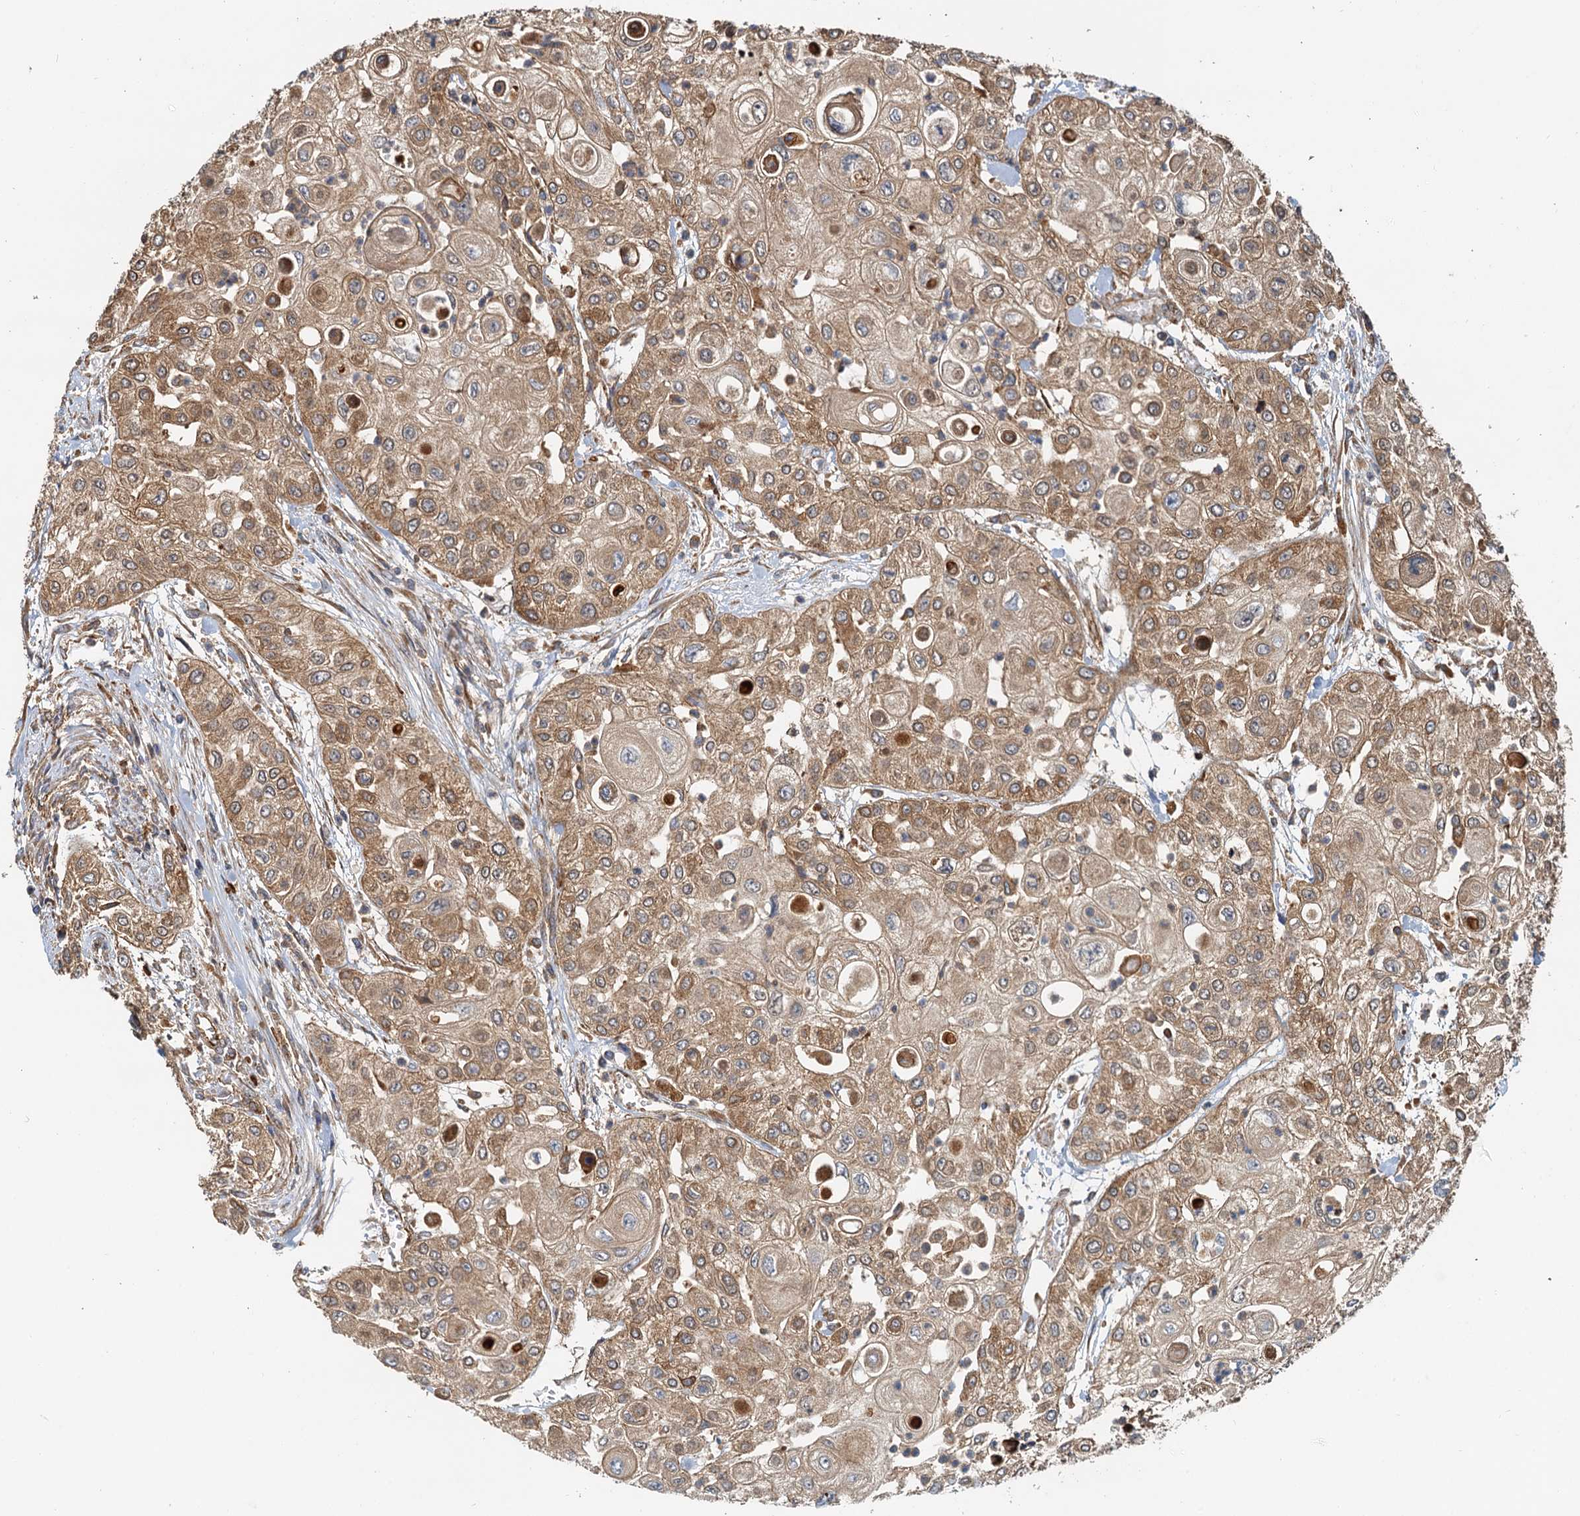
{"staining": {"intensity": "moderate", "quantity": ">75%", "location": "cytoplasmic/membranous"}, "tissue": "urothelial cancer", "cell_type": "Tumor cells", "image_type": "cancer", "snomed": [{"axis": "morphology", "description": "Urothelial carcinoma, High grade"}, {"axis": "topography", "description": "Urinary bladder"}], "caption": "Urothelial cancer tissue exhibits moderate cytoplasmic/membranous positivity in approximately >75% of tumor cells (DAB (3,3'-diaminobenzidine) = brown stain, brightfield microscopy at high magnification).", "gene": "NIPAL3", "patient": {"sex": "female", "age": 79}}